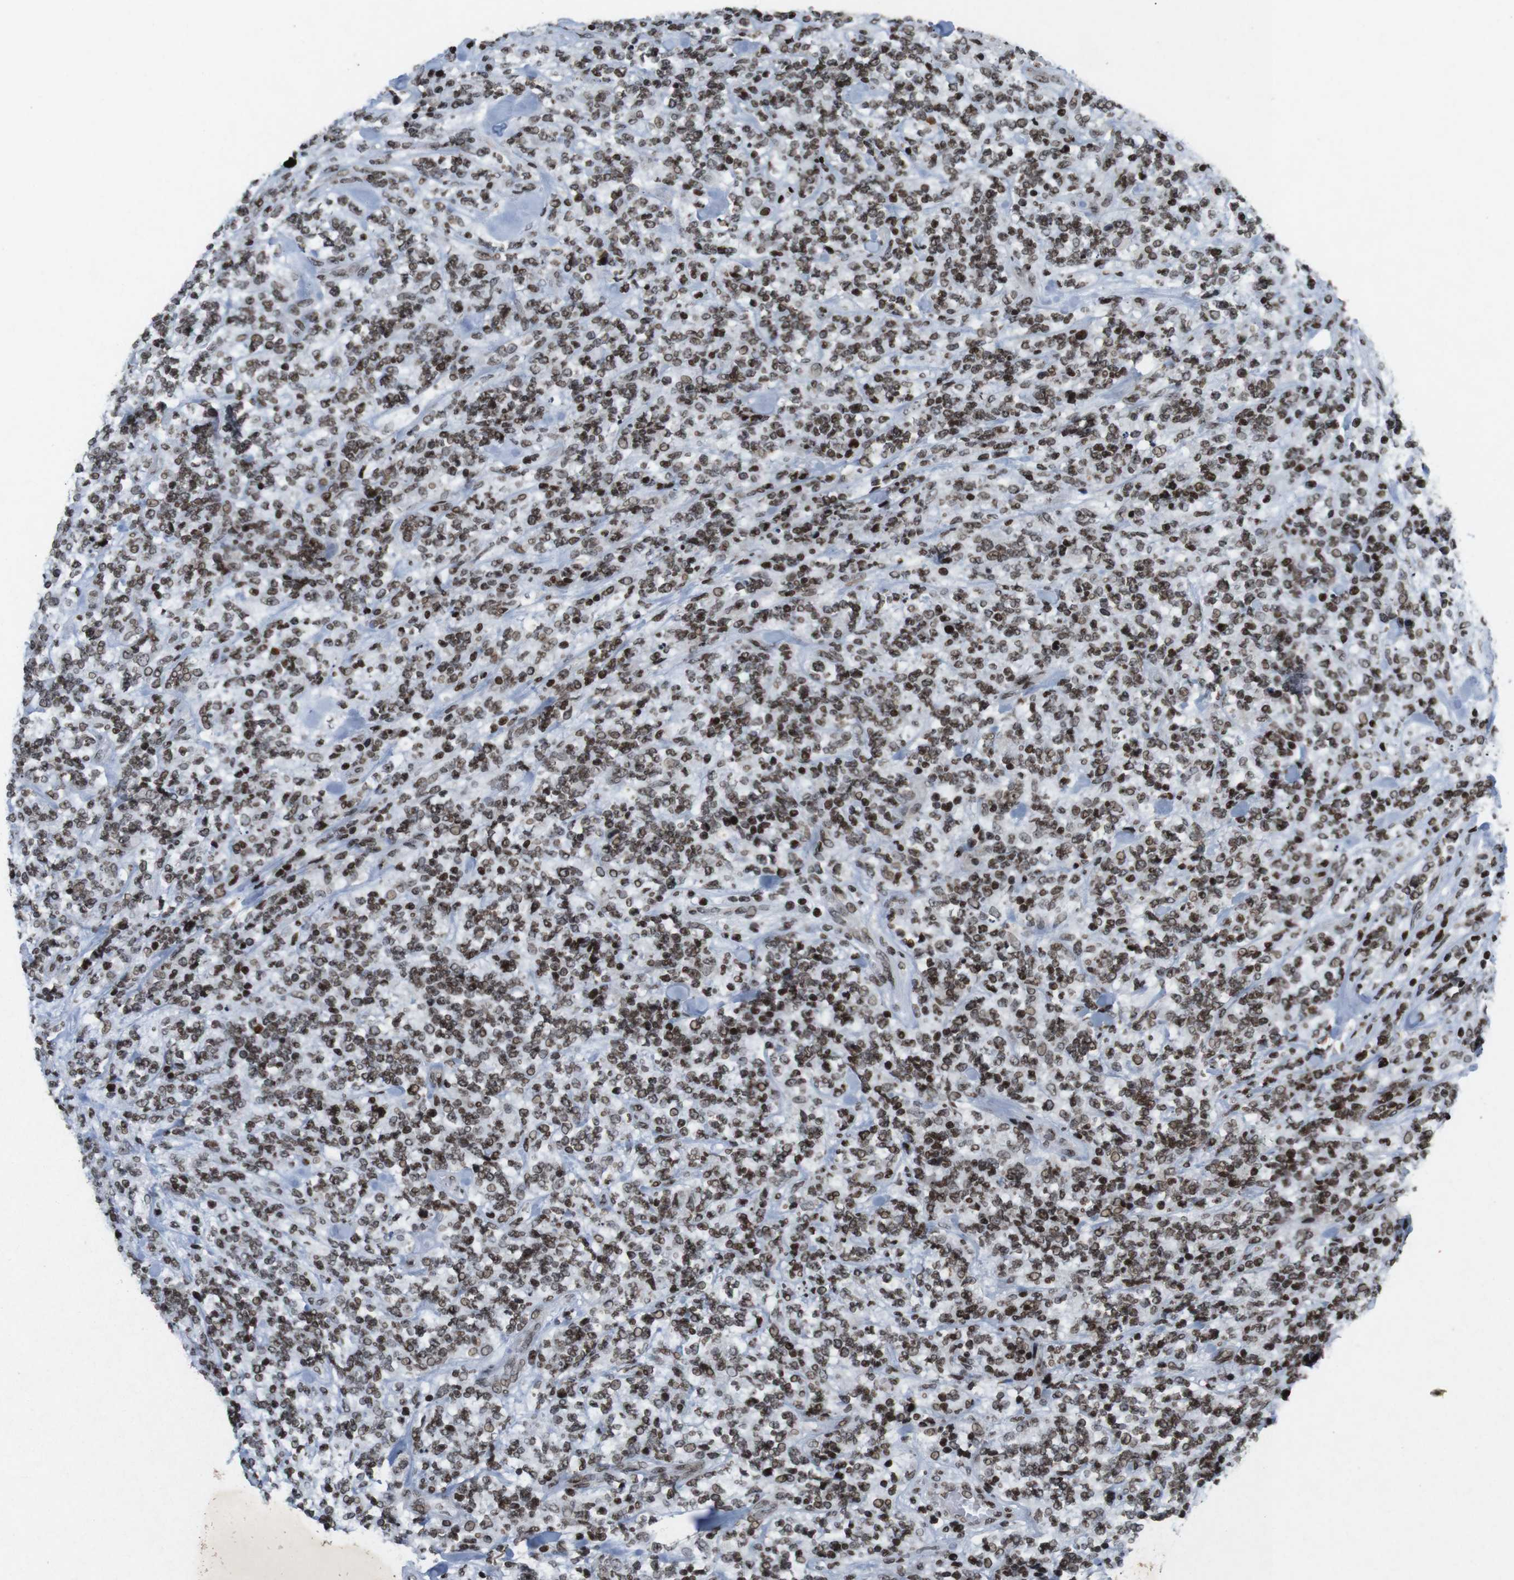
{"staining": {"intensity": "moderate", "quantity": ">75%", "location": "nuclear"}, "tissue": "lymphoma", "cell_type": "Tumor cells", "image_type": "cancer", "snomed": [{"axis": "morphology", "description": "Malignant lymphoma, non-Hodgkin's type, High grade"}, {"axis": "topography", "description": "Soft tissue"}], "caption": "Malignant lymphoma, non-Hodgkin's type (high-grade) stained with DAB (3,3'-diaminobenzidine) IHC displays medium levels of moderate nuclear expression in about >75% of tumor cells.", "gene": "MAGEH1", "patient": {"sex": "male", "age": 18}}